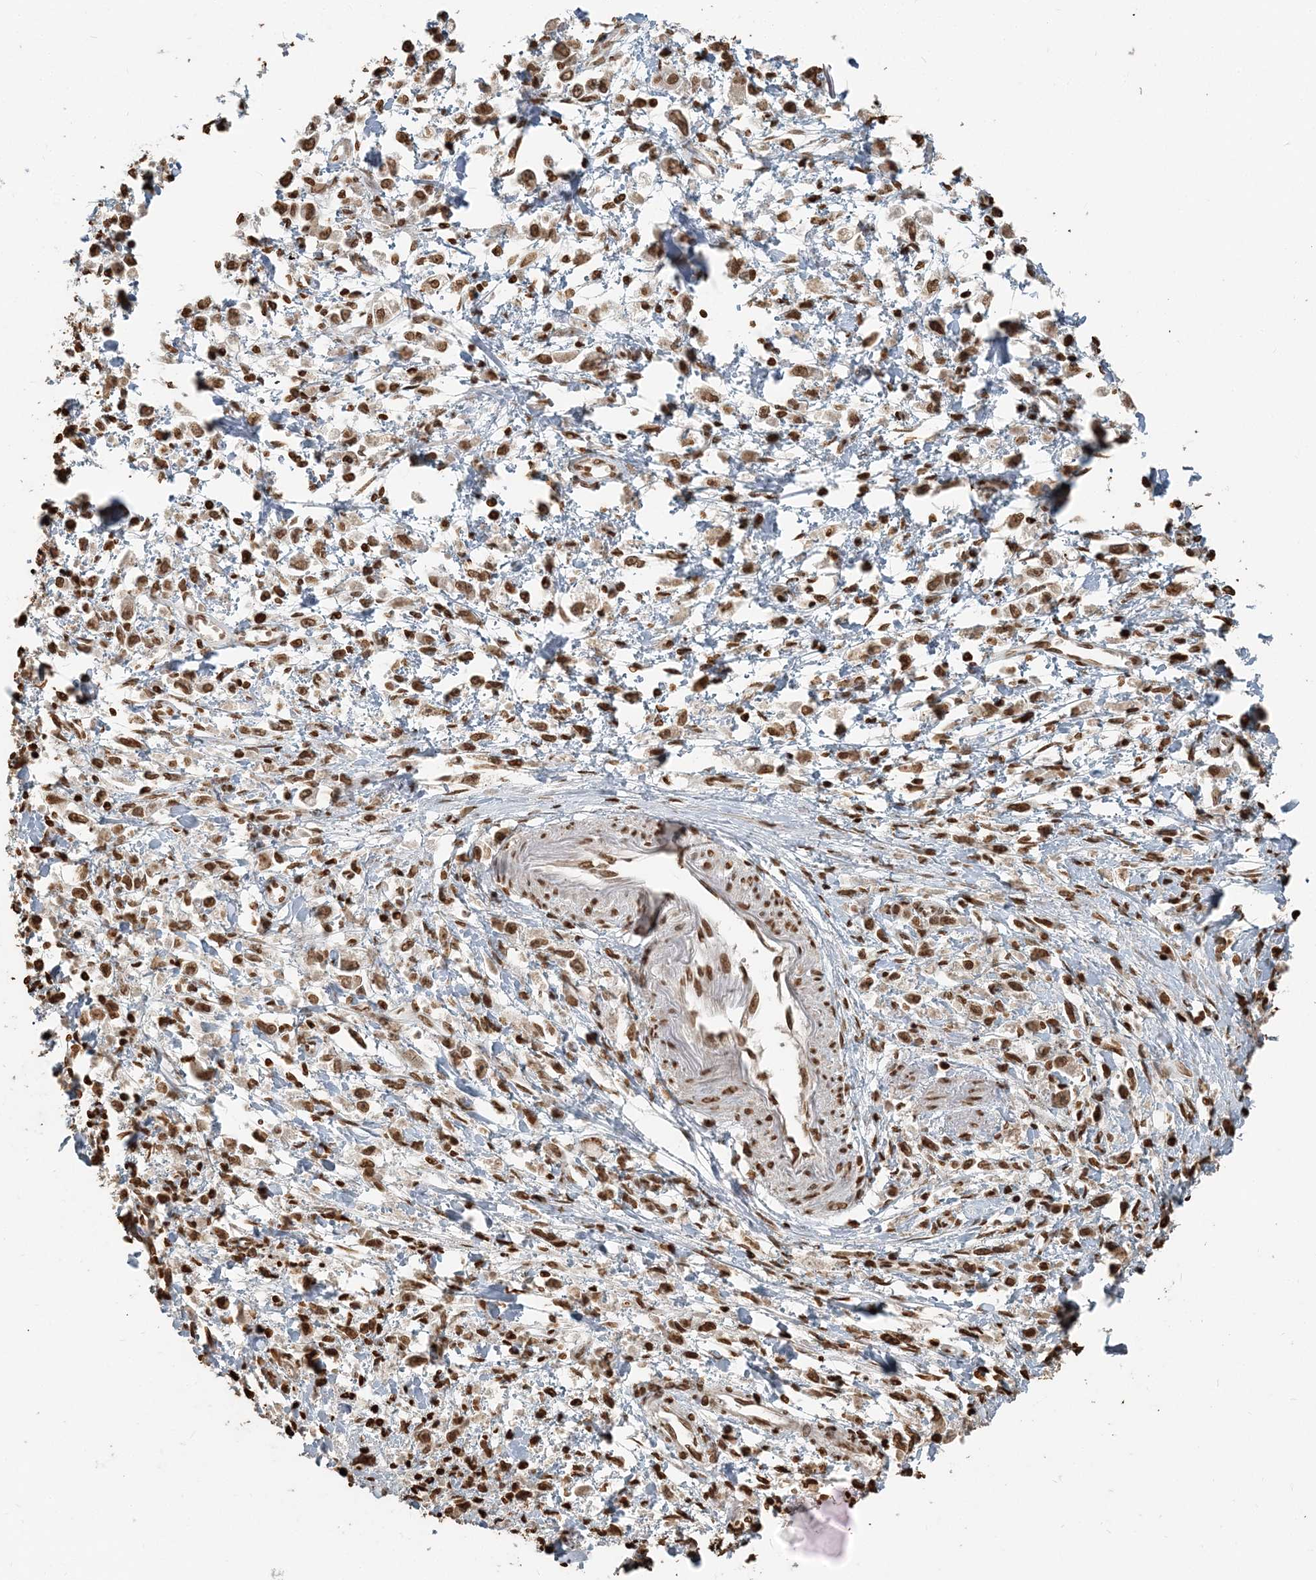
{"staining": {"intensity": "moderate", "quantity": ">75%", "location": "nuclear"}, "tissue": "stomach cancer", "cell_type": "Tumor cells", "image_type": "cancer", "snomed": [{"axis": "morphology", "description": "Adenocarcinoma, NOS"}, {"axis": "topography", "description": "Stomach"}], "caption": "Human adenocarcinoma (stomach) stained with a brown dye displays moderate nuclear positive staining in about >75% of tumor cells.", "gene": "H3-3B", "patient": {"sex": "female", "age": 59}}